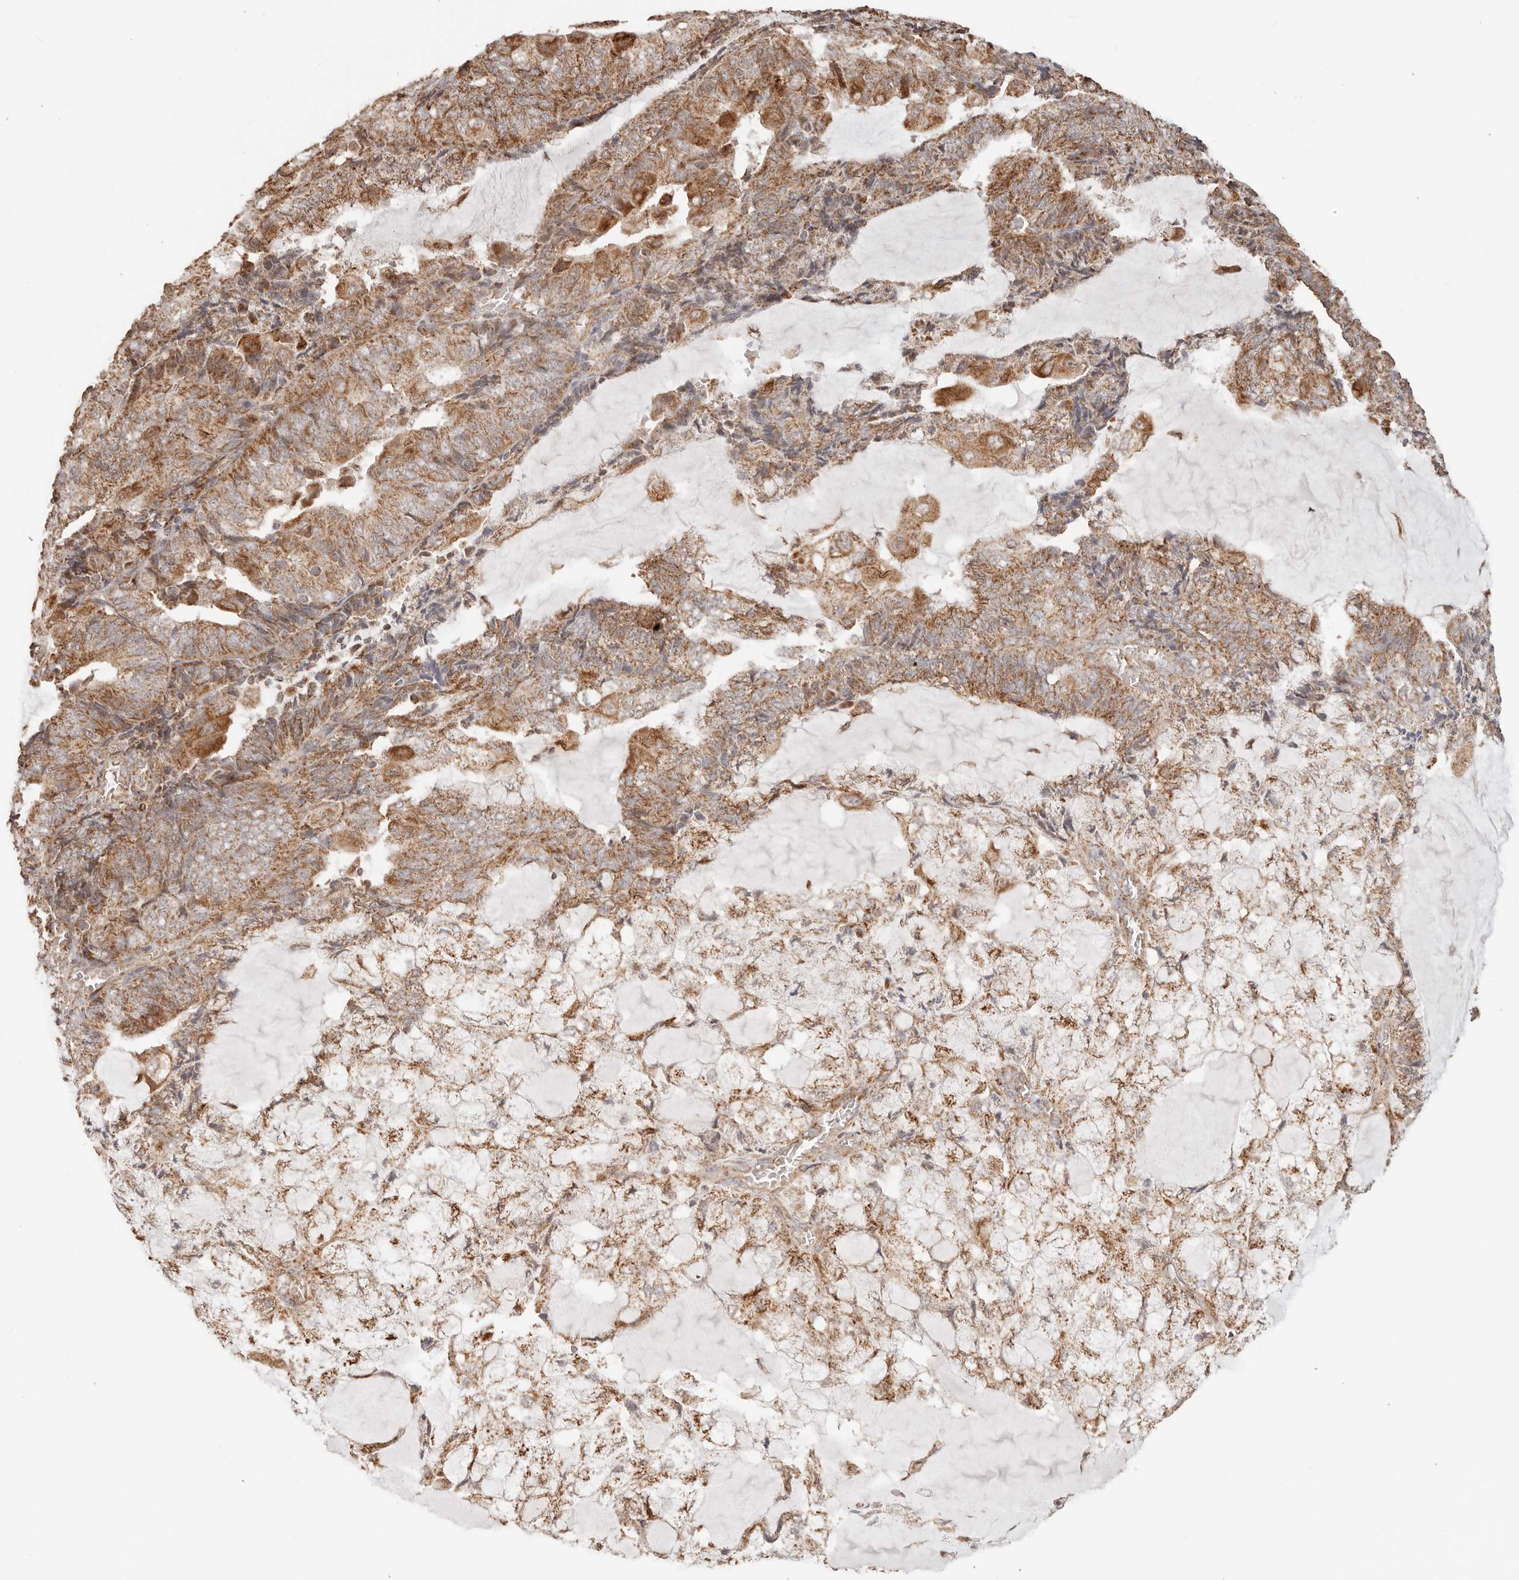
{"staining": {"intensity": "strong", "quantity": ">75%", "location": "cytoplasmic/membranous"}, "tissue": "endometrial cancer", "cell_type": "Tumor cells", "image_type": "cancer", "snomed": [{"axis": "morphology", "description": "Adenocarcinoma, NOS"}, {"axis": "topography", "description": "Endometrium"}], "caption": "A micrograph showing strong cytoplasmic/membranous positivity in approximately >75% of tumor cells in endometrial cancer (adenocarcinoma), as visualized by brown immunohistochemical staining.", "gene": "NDUFB11", "patient": {"sex": "female", "age": 81}}